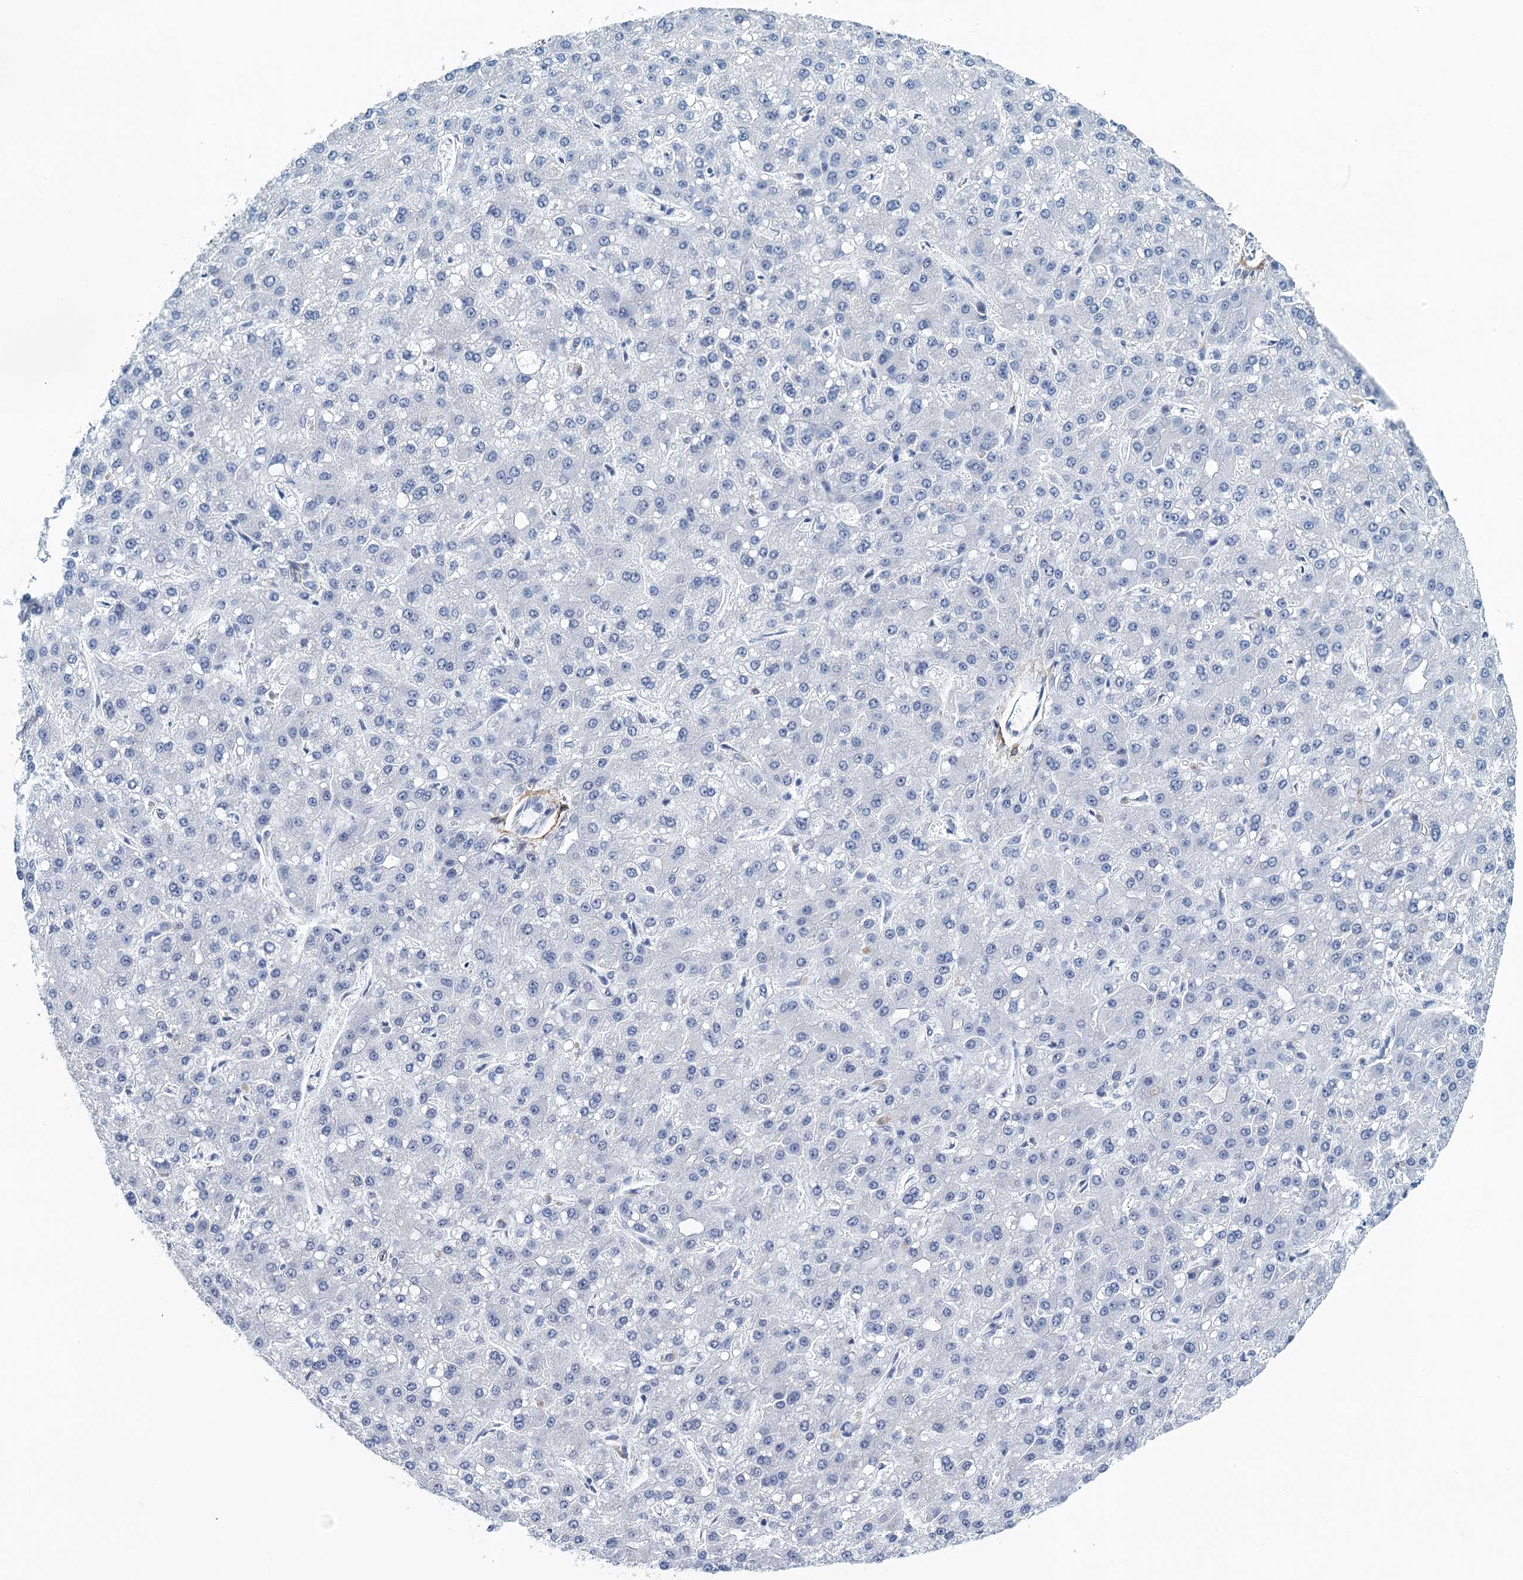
{"staining": {"intensity": "negative", "quantity": "none", "location": "none"}, "tissue": "liver cancer", "cell_type": "Tumor cells", "image_type": "cancer", "snomed": [{"axis": "morphology", "description": "Carcinoma, Hepatocellular, NOS"}, {"axis": "topography", "description": "Liver"}], "caption": "Tumor cells are negative for protein expression in human liver hepatocellular carcinoma. (Immunohistochemistry, brightfield microscopy, high magnification).", "gene": "ALG2", "patient": {"sex": "male", "age": 67}}